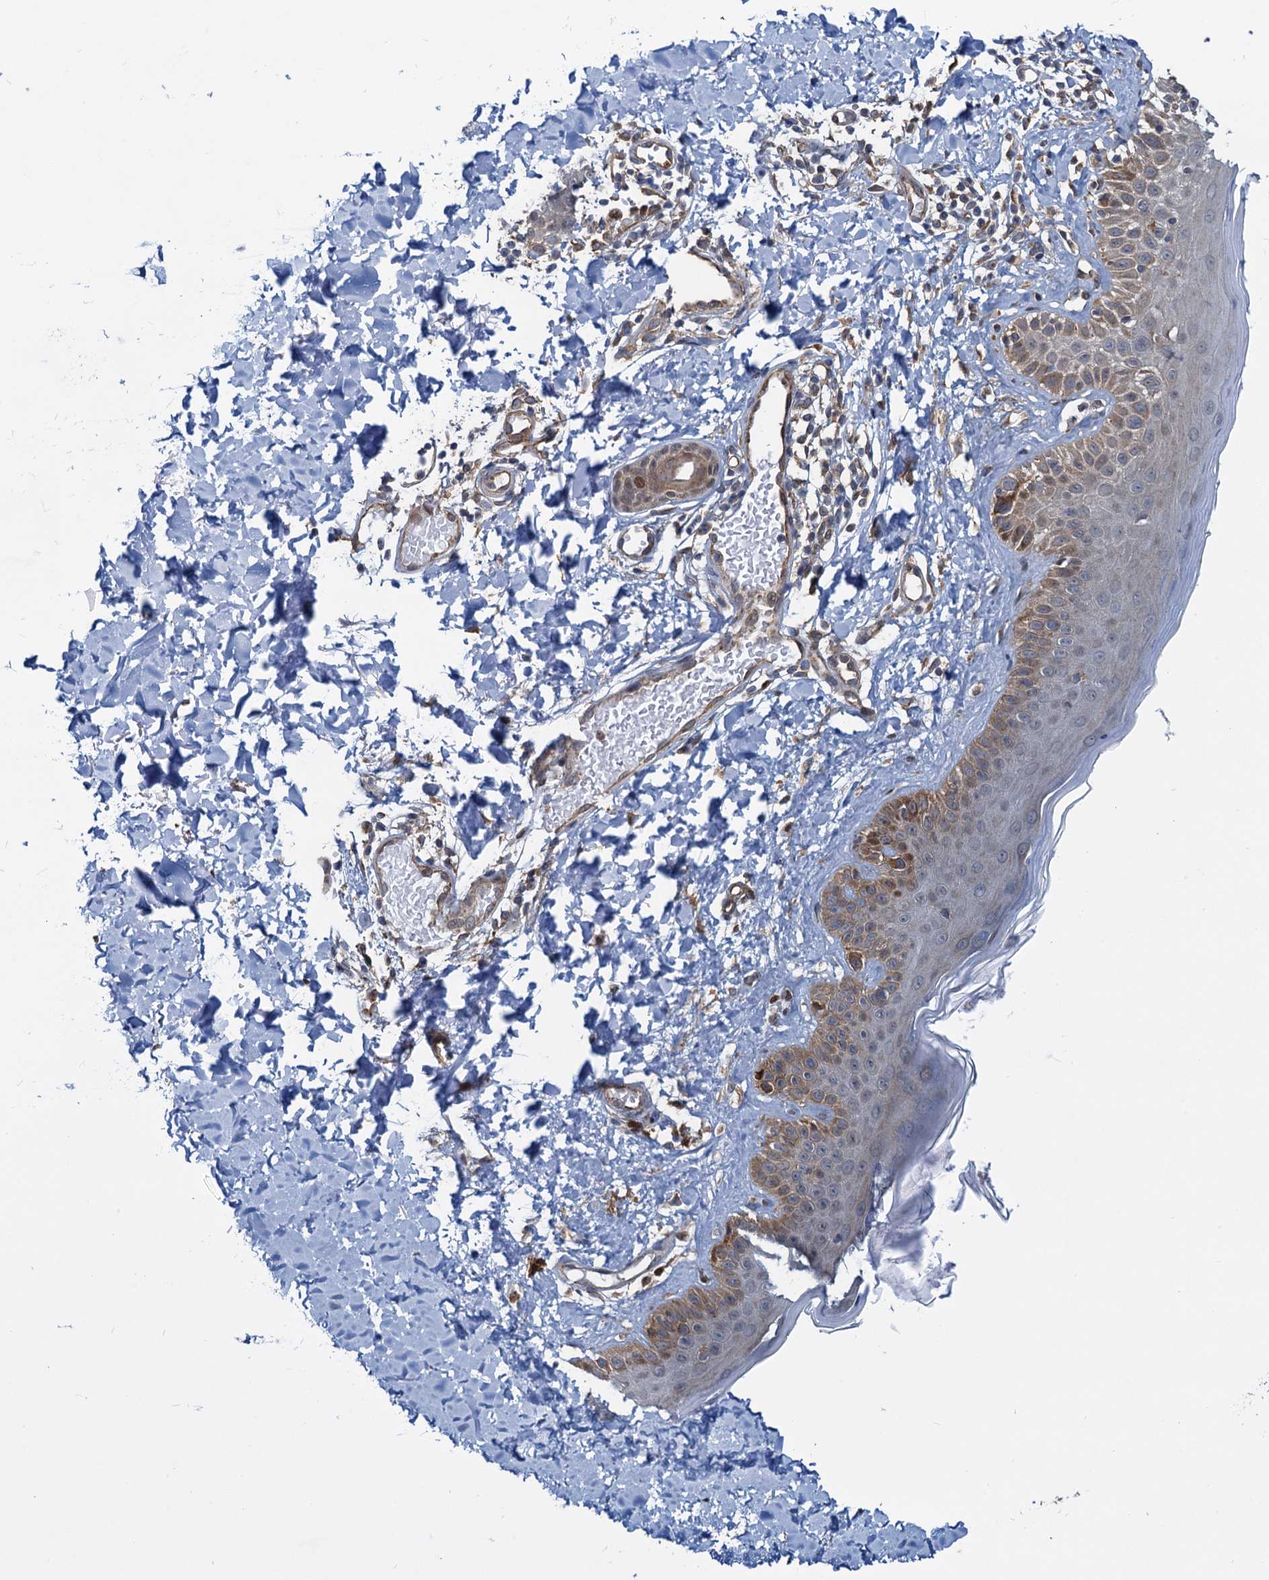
{"staining": {"intensity": "moderate", "quantity": ">75%", "location": "cytoplasmic/membranous"}, "tissue": "skin", "cell_type": "Fibroblasts", "image_type": "normal", "snomed": [{"axis": "morphology", "description": "Normal tissue, NOS"}, {"axis": "topography", "description": "Skin"}], "caption": "IHC of normal skin demonstrates medium levels of moderate cytoplasmic/membranous positivity in approximately >75% of fibroblasts.", "gene": "RNF125", "patient": {"sex": "male", "age": 52}}